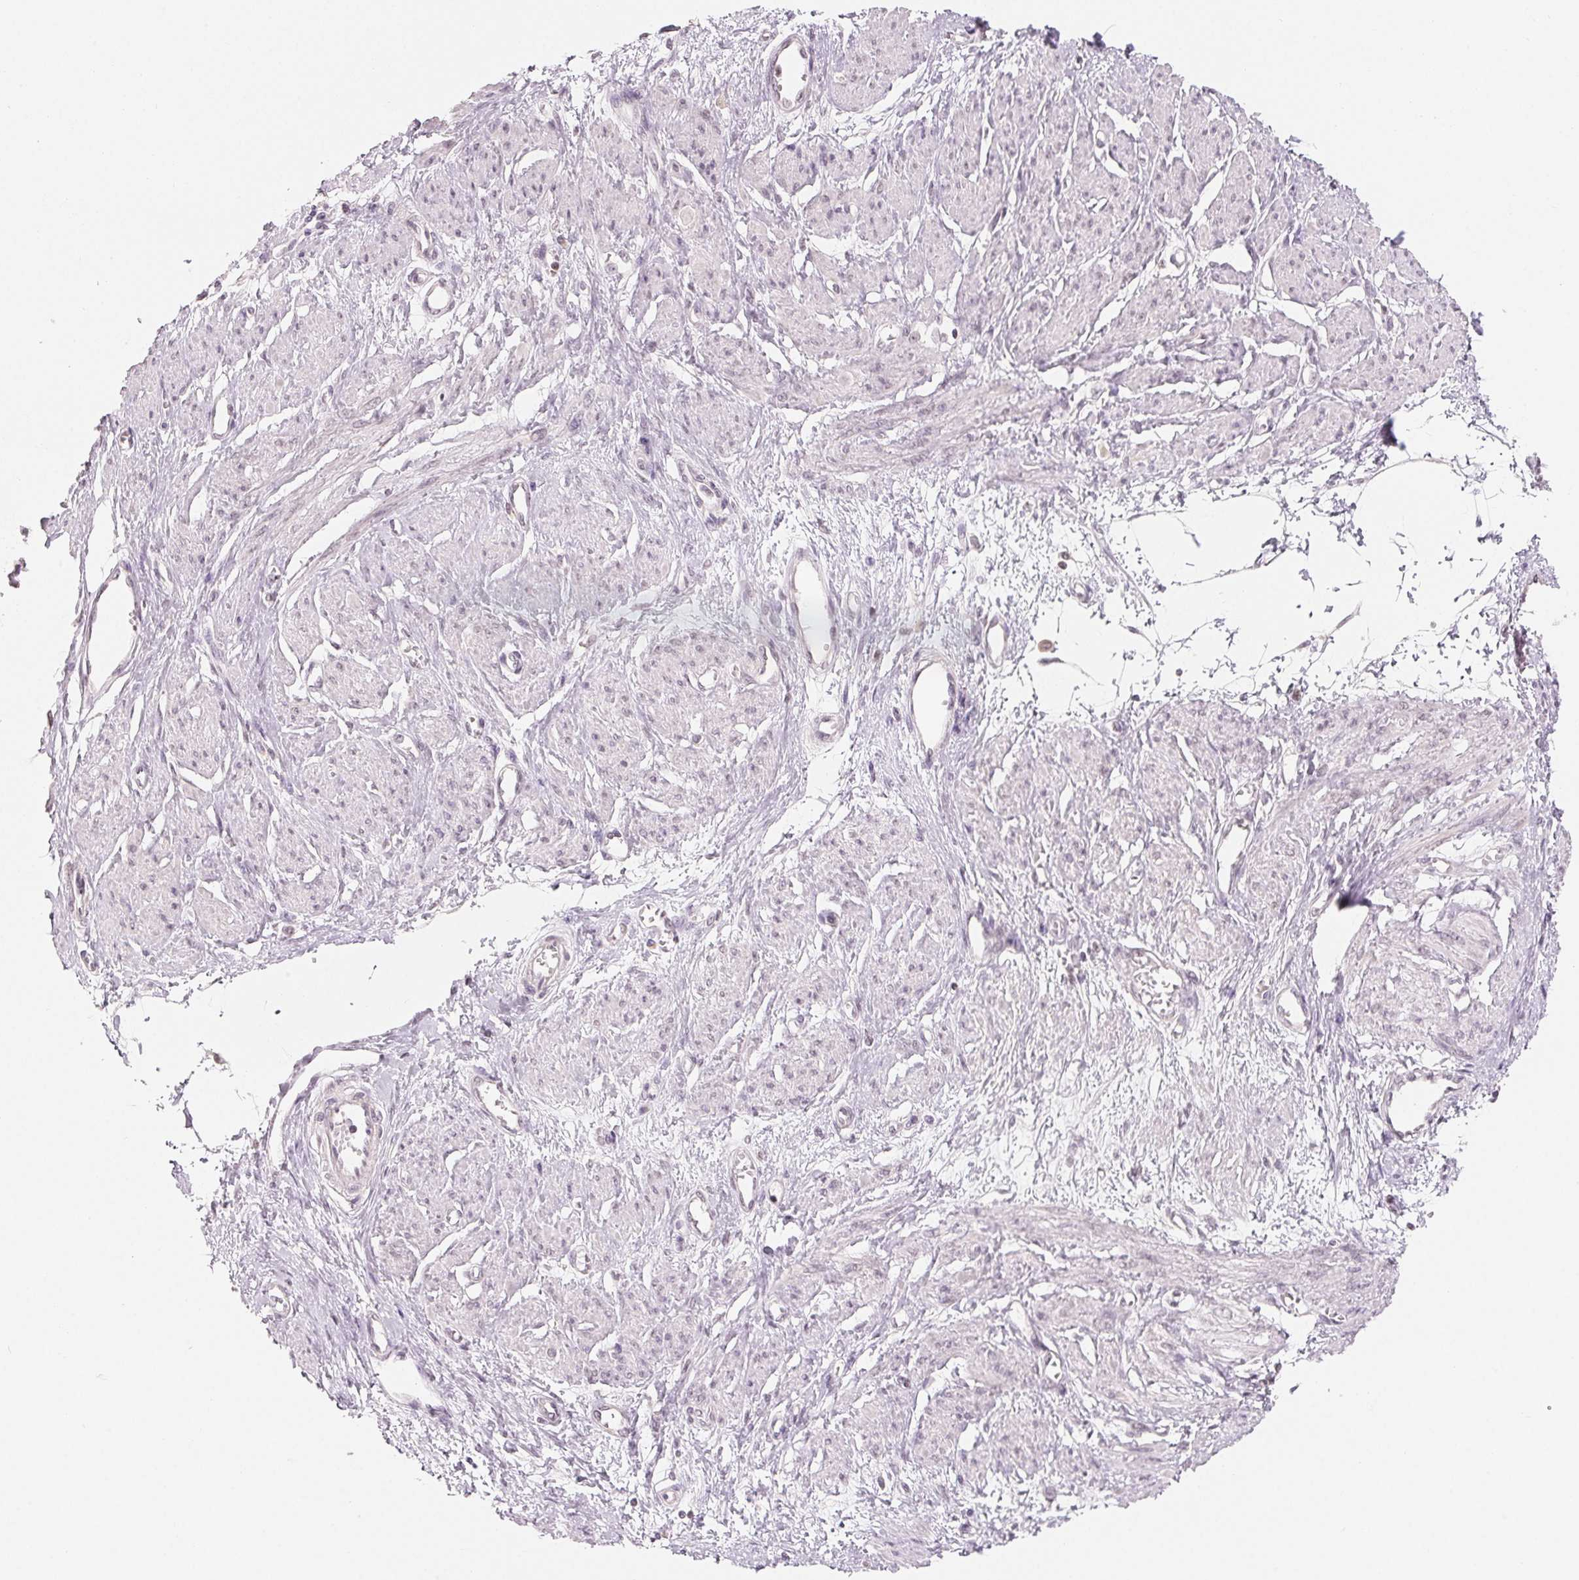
{"staining": {"intensity": "weak", "quantity": "<25%", "location": "nuclear"}, "tissue": "smooth muscle", "cell_type": "Smooth muscle cells", "image_type": "normal", "snomed": [{"axis": "morphology", "description": "Normal tissue, NOS"}, {"axis": "topography", "description": "Smooth muscle"}, {"axis": "topography", "description": "Uterus"}], "caption": "Protein analysis of unremarkable smooth muscle exhibits no significant positivity in smooth muscle cells. The staining is performed using DAB brown chromogen with nuclei counter-stained in using hematoxylin.", "gene": "NXF3", "patient": {"sex": "female", "age": 39}}